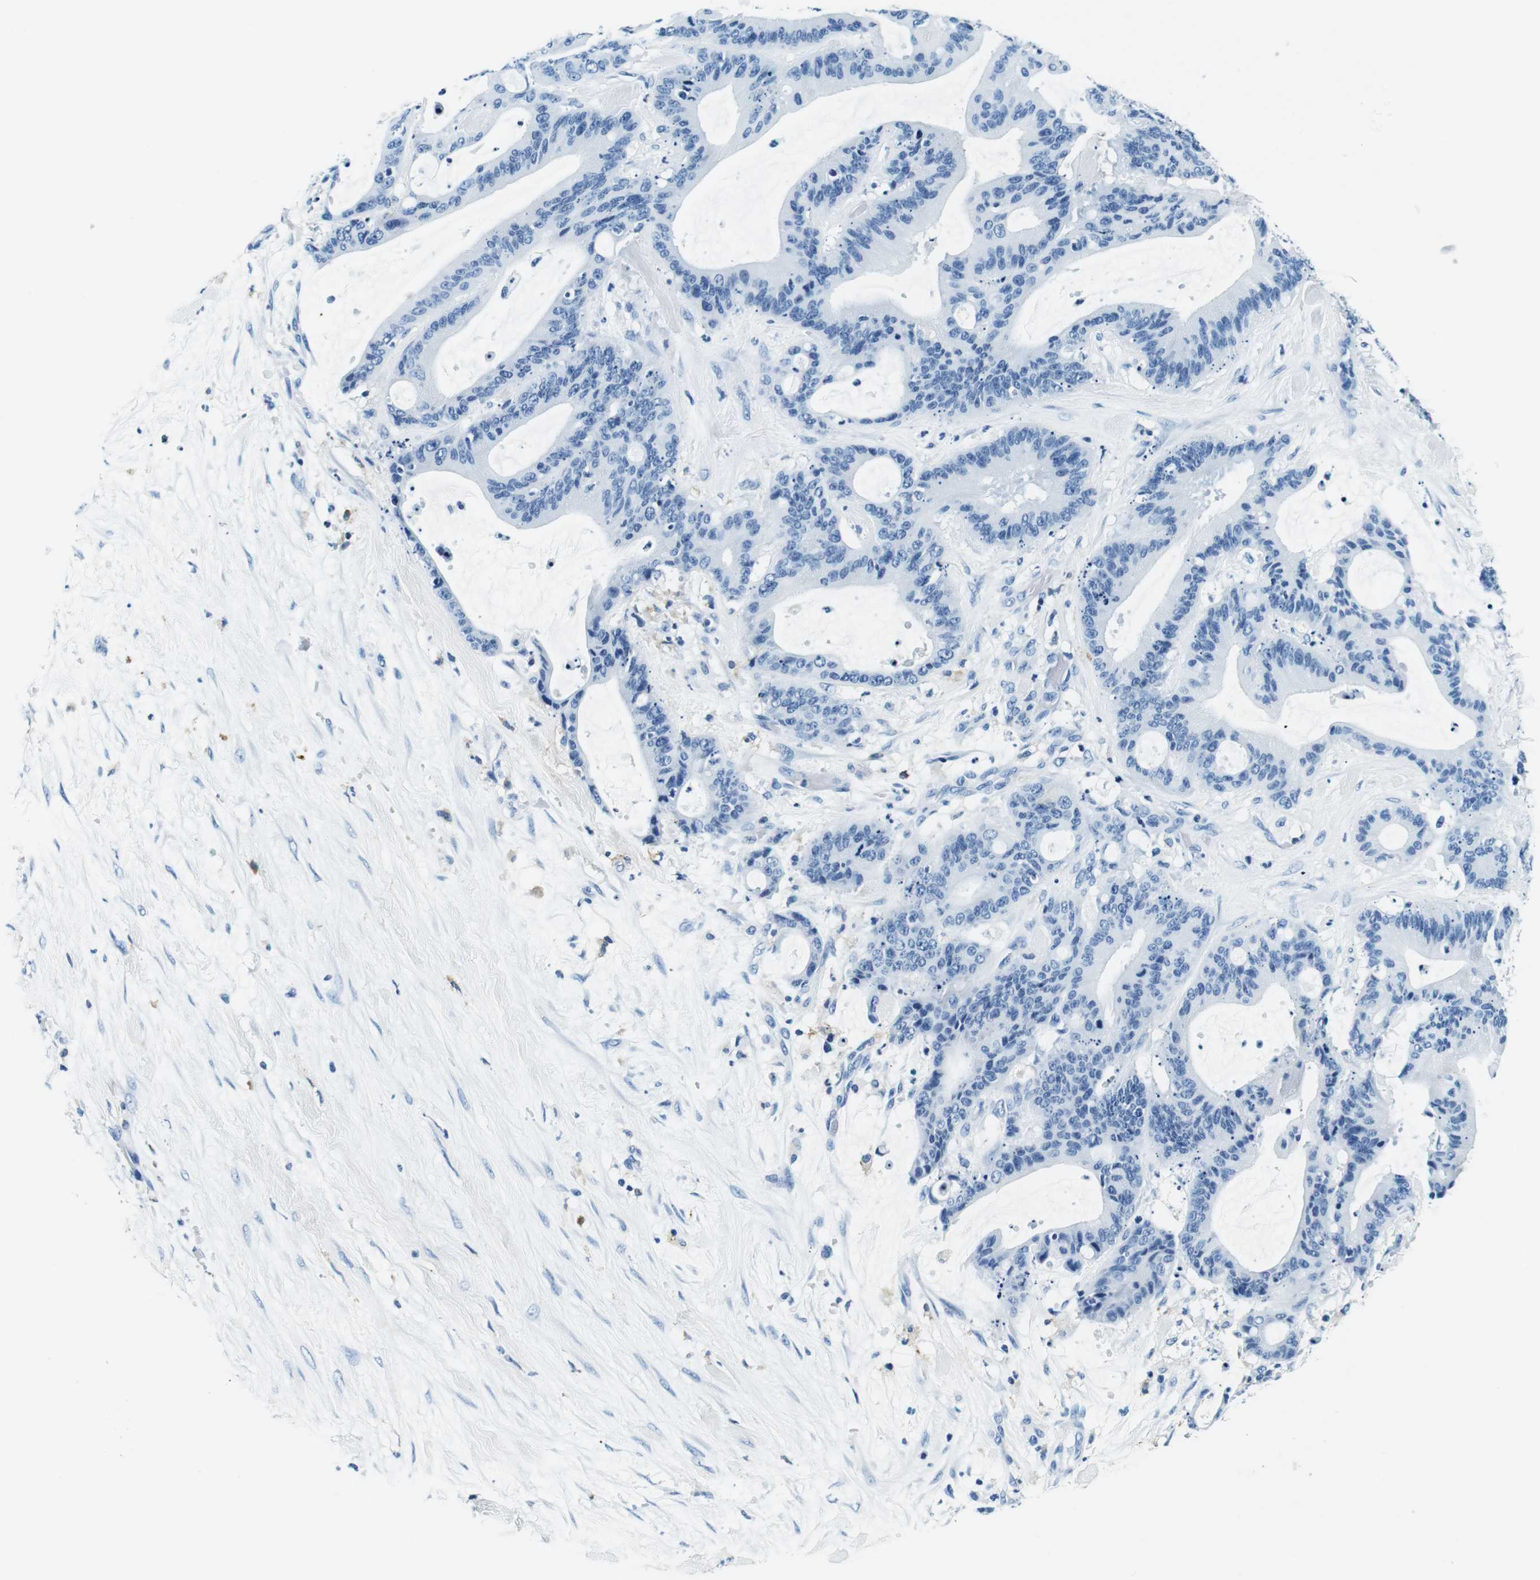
{"staining": {"intensity": "negative", "quantity": "none", "location": "none"}, "tissue": "liver cancer", "cell_type": "Tumor cells", "image_type": "cancer", "snomed": [{"axis": "morphology", "description": "Cholangiocarcinoma"}, {"axis": "topography", "description": "Liver"}], "caption": "The immunohistochemistry photomicrograph has no significant staining in tumor cells of liver cancer (cholangiocarcinoma) tissue. (DAB immunohistochemistry (IHC), high magnification).", "gene": "HLA-DRB1", "patient": {"sex": "female", "age": 73}}